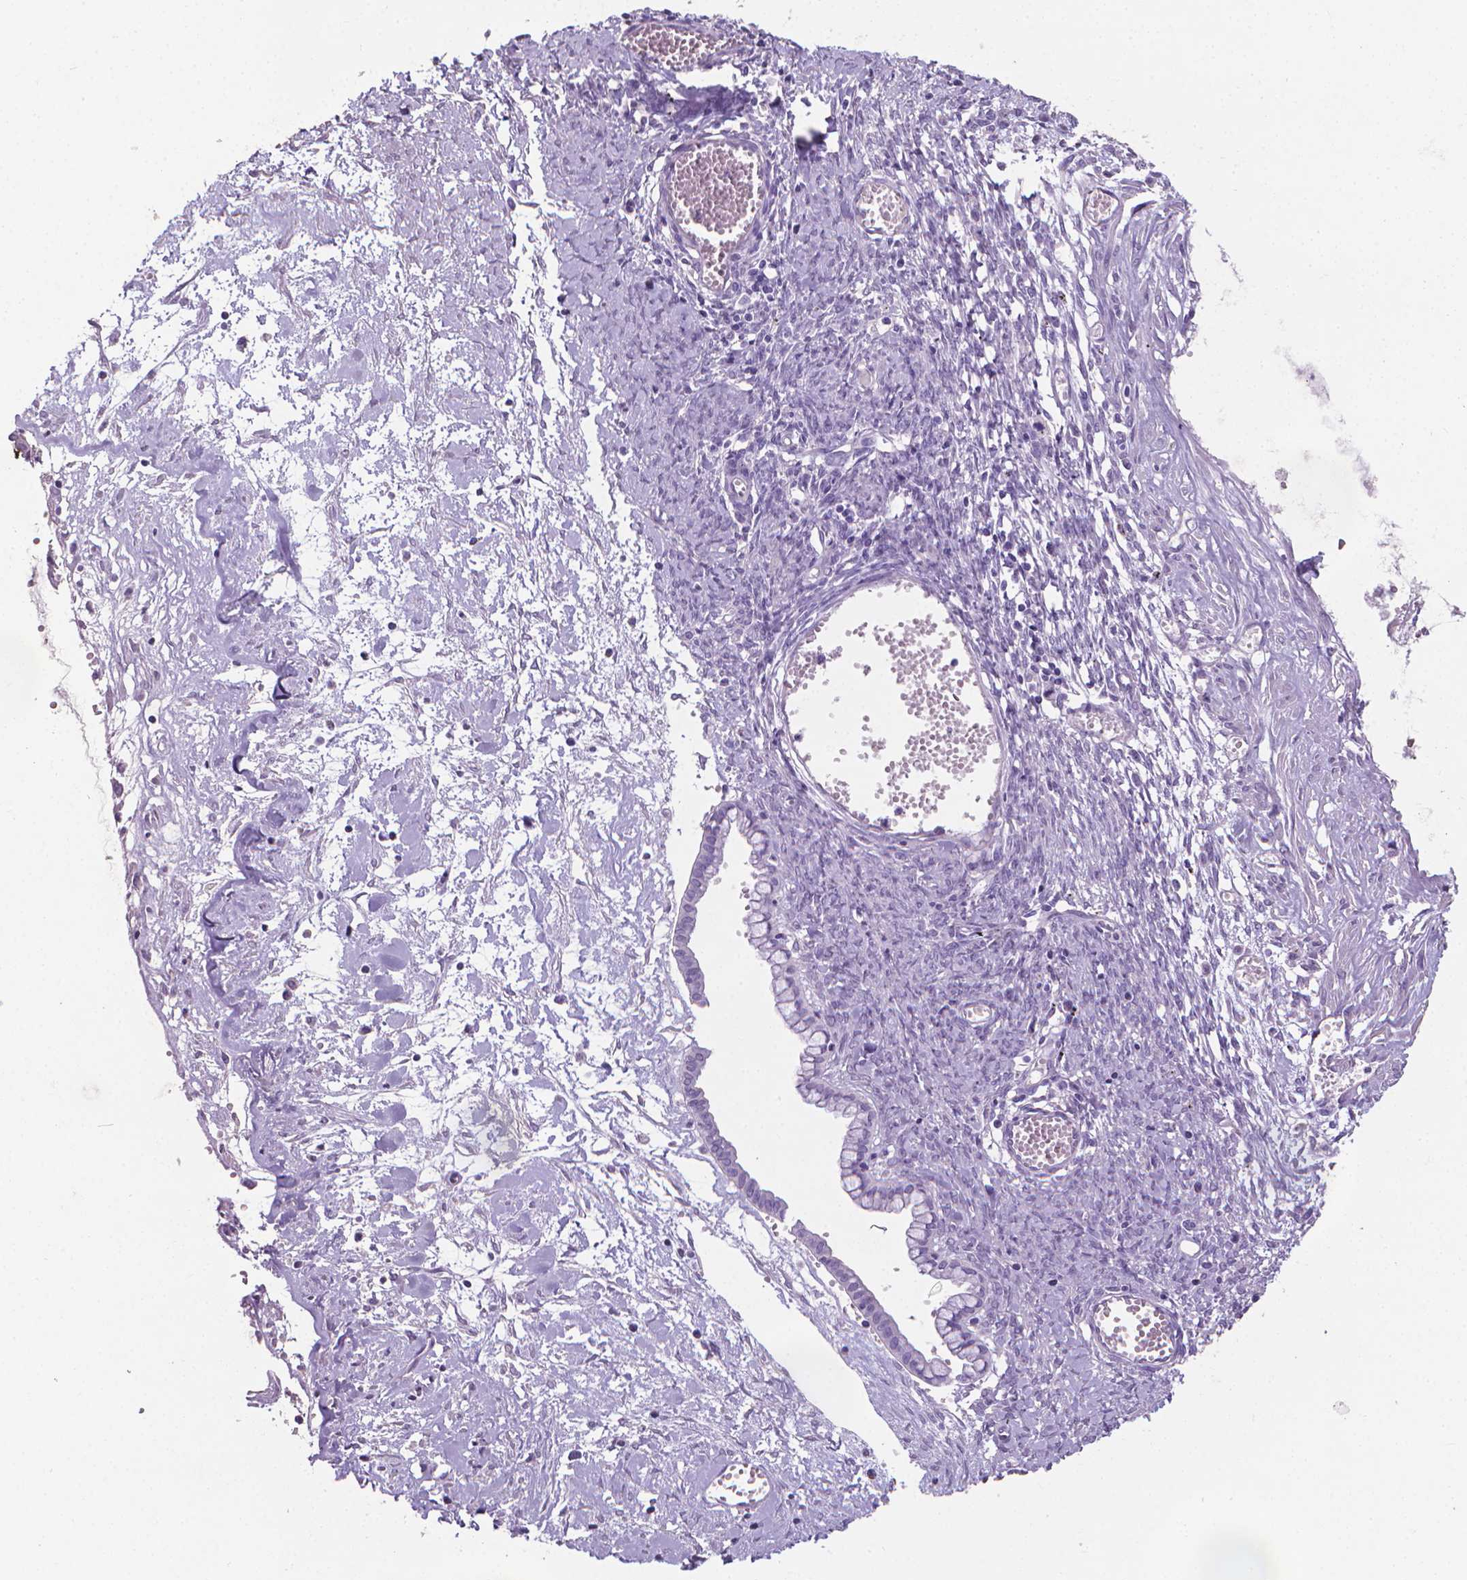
{"staining": {"intensity": "negative", "quantity": "none", "location": "none"}, "tissue": "ovarian cancer", "cell_type": "Tumor cells", "image_type": "cancer", "snomed": [{"axis": "morphology", "description": "Cystadenocarcinoma, mucinous, NOS"}, {"axis": "topography", "description": "Ovary"}], "caption": "This histopathology image is of ovarian mucinous cystadenocarcinoma stained with immunohistochemistry (IHC) to label a protein in brown with the nuclei are counter-stained blue. There is no staining in tumor cells. (DAB immunohistochemistry visualized using brightfield microscopy, high magnification).", "gene": "XPNPEP2", "patient": {"sex": "female", "age": 67}}